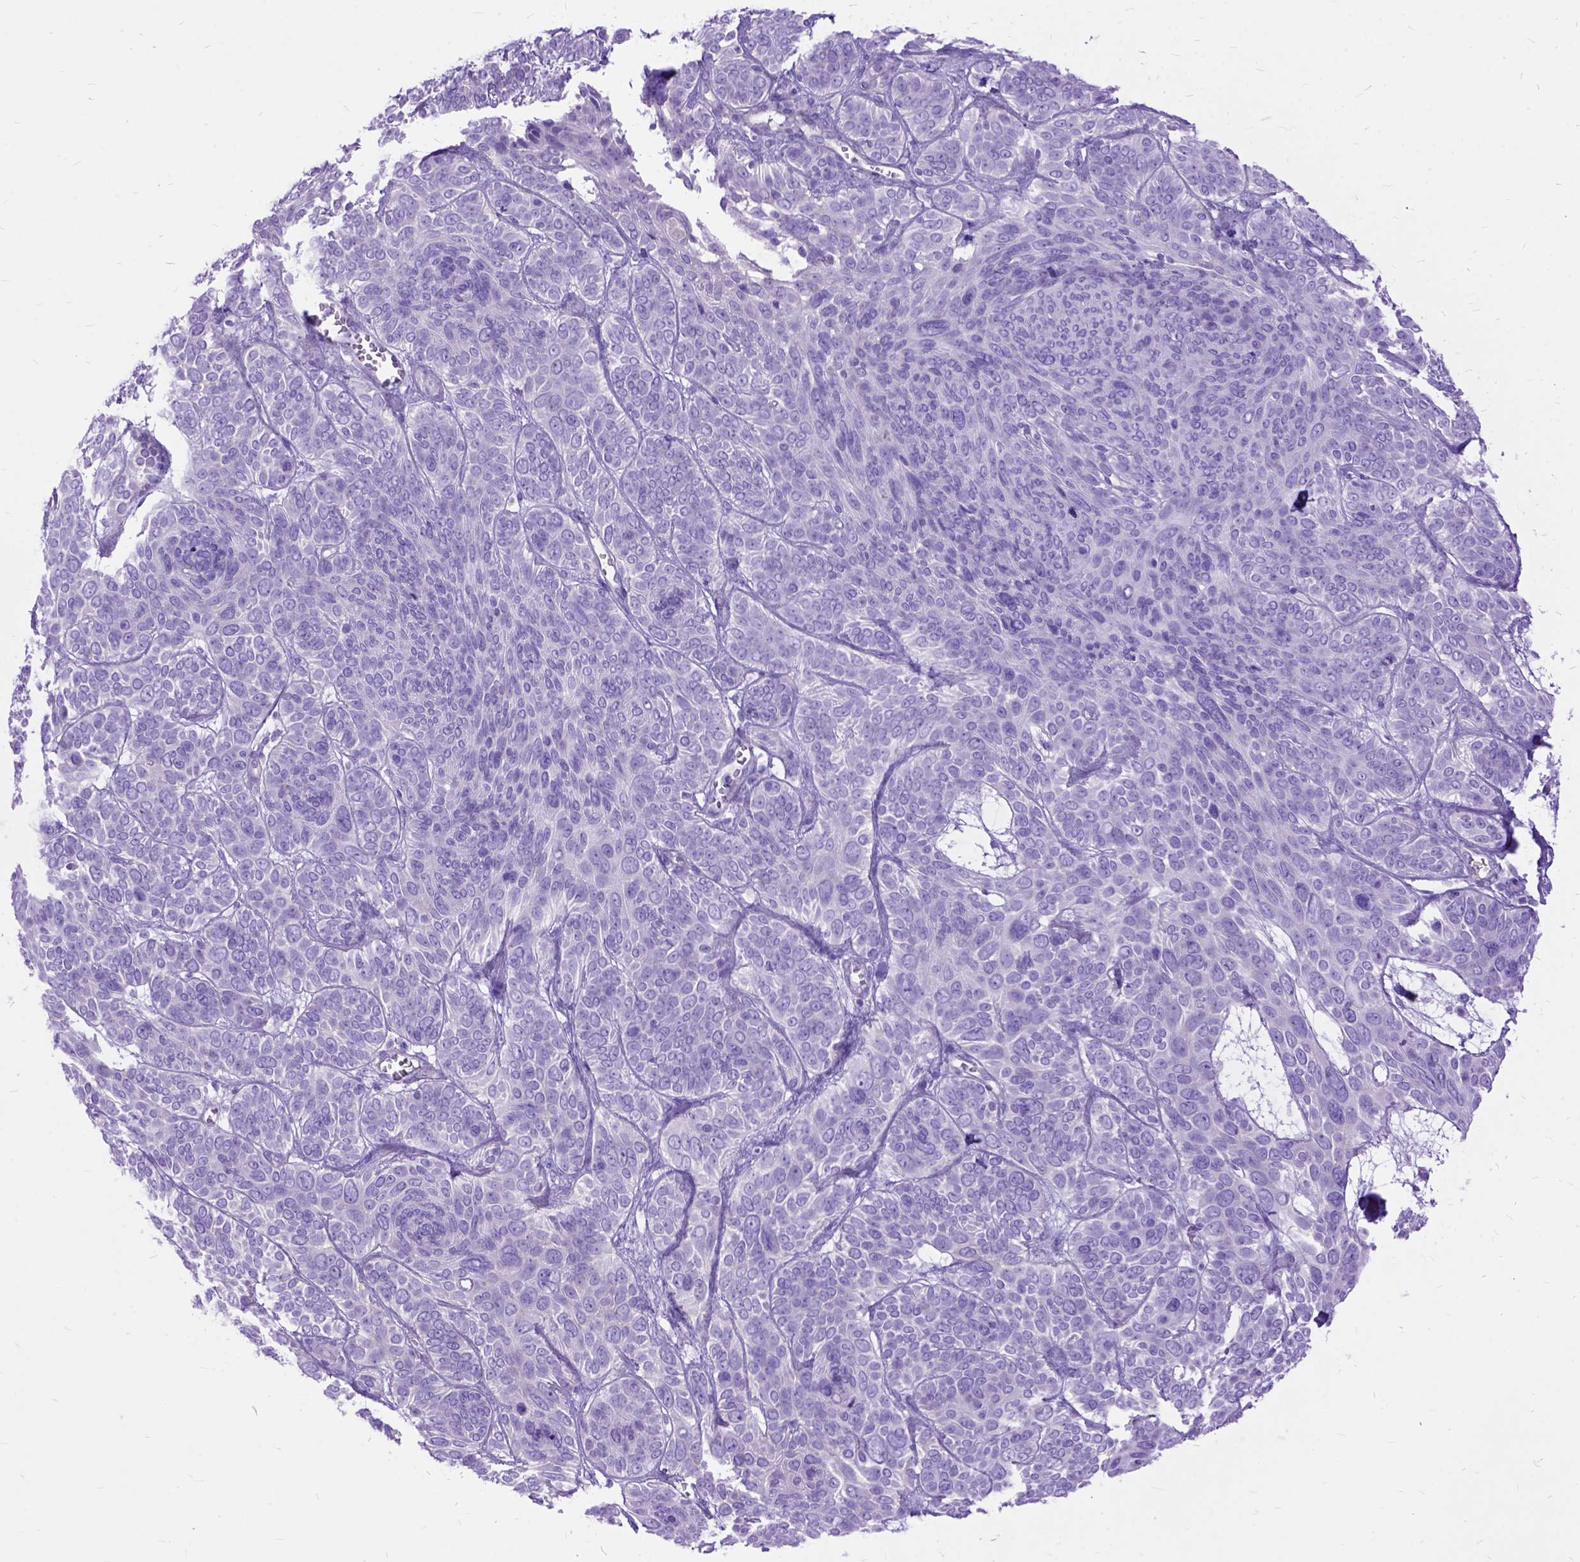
{"staining": {"intensity": "negative", "quantity": "none", "location": "none"}, "tissue": "skin cancer", "cell_type": "Tumor cells", "image_type": "cancer", "snomed": [{"axis": "morphology", "description": "Basal cell carcinoma"}, {"axis": "topography", "description": "Skin"}, {"axis": "topography", "description": "Skin of face"}], "caption": "IHC micrograph of skin cancer stained for a protein (brown), which reveals no positivity in tumor cells. (Brightfield microscopy of DAB (3,3'-diaminobenzidine) IHC at high magnification).", "gene": "ARL9", "patient": {"sex": "male", "age": 73}}